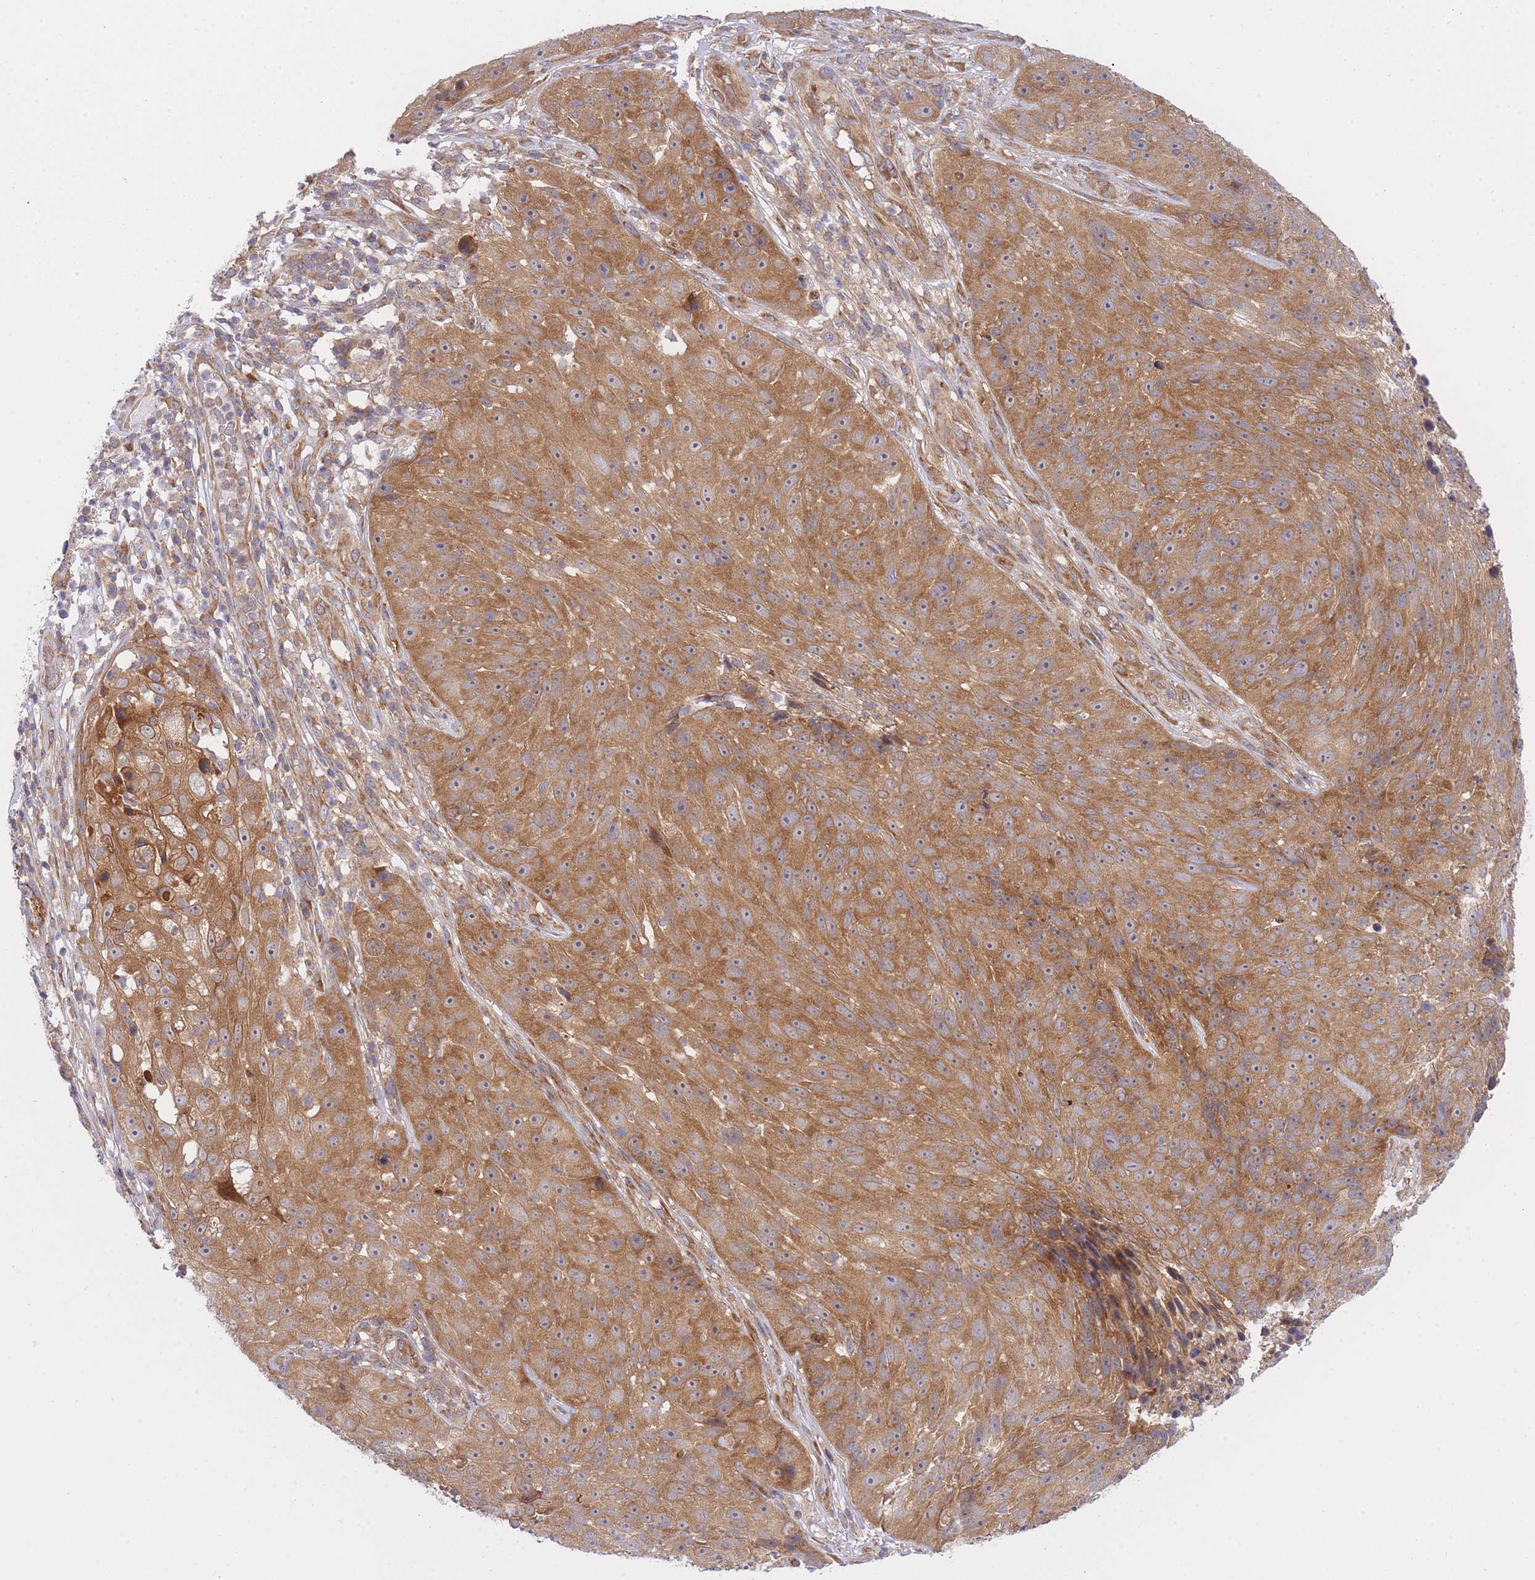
{"staining": {"intensity": "strong", "quantity": ">75%", "location": "cytoplasmic/membranous"}, "tissue": "skin cancer", "cell_type": "Tumor cells", "image_type": "cancer", "snomed": [{"axis": "morphology", "description": "Squamous cell carcinoma, NOS"}, {"axis": "topography", "description": "Skin"}], "caption": "An image of human skin cancer stained for a protein demonstrates strong cytoplasmic/membranous brown staining in tumor cells.", "gene": "EIF2B2", "patient": {"sex": "female", "age": 87}}